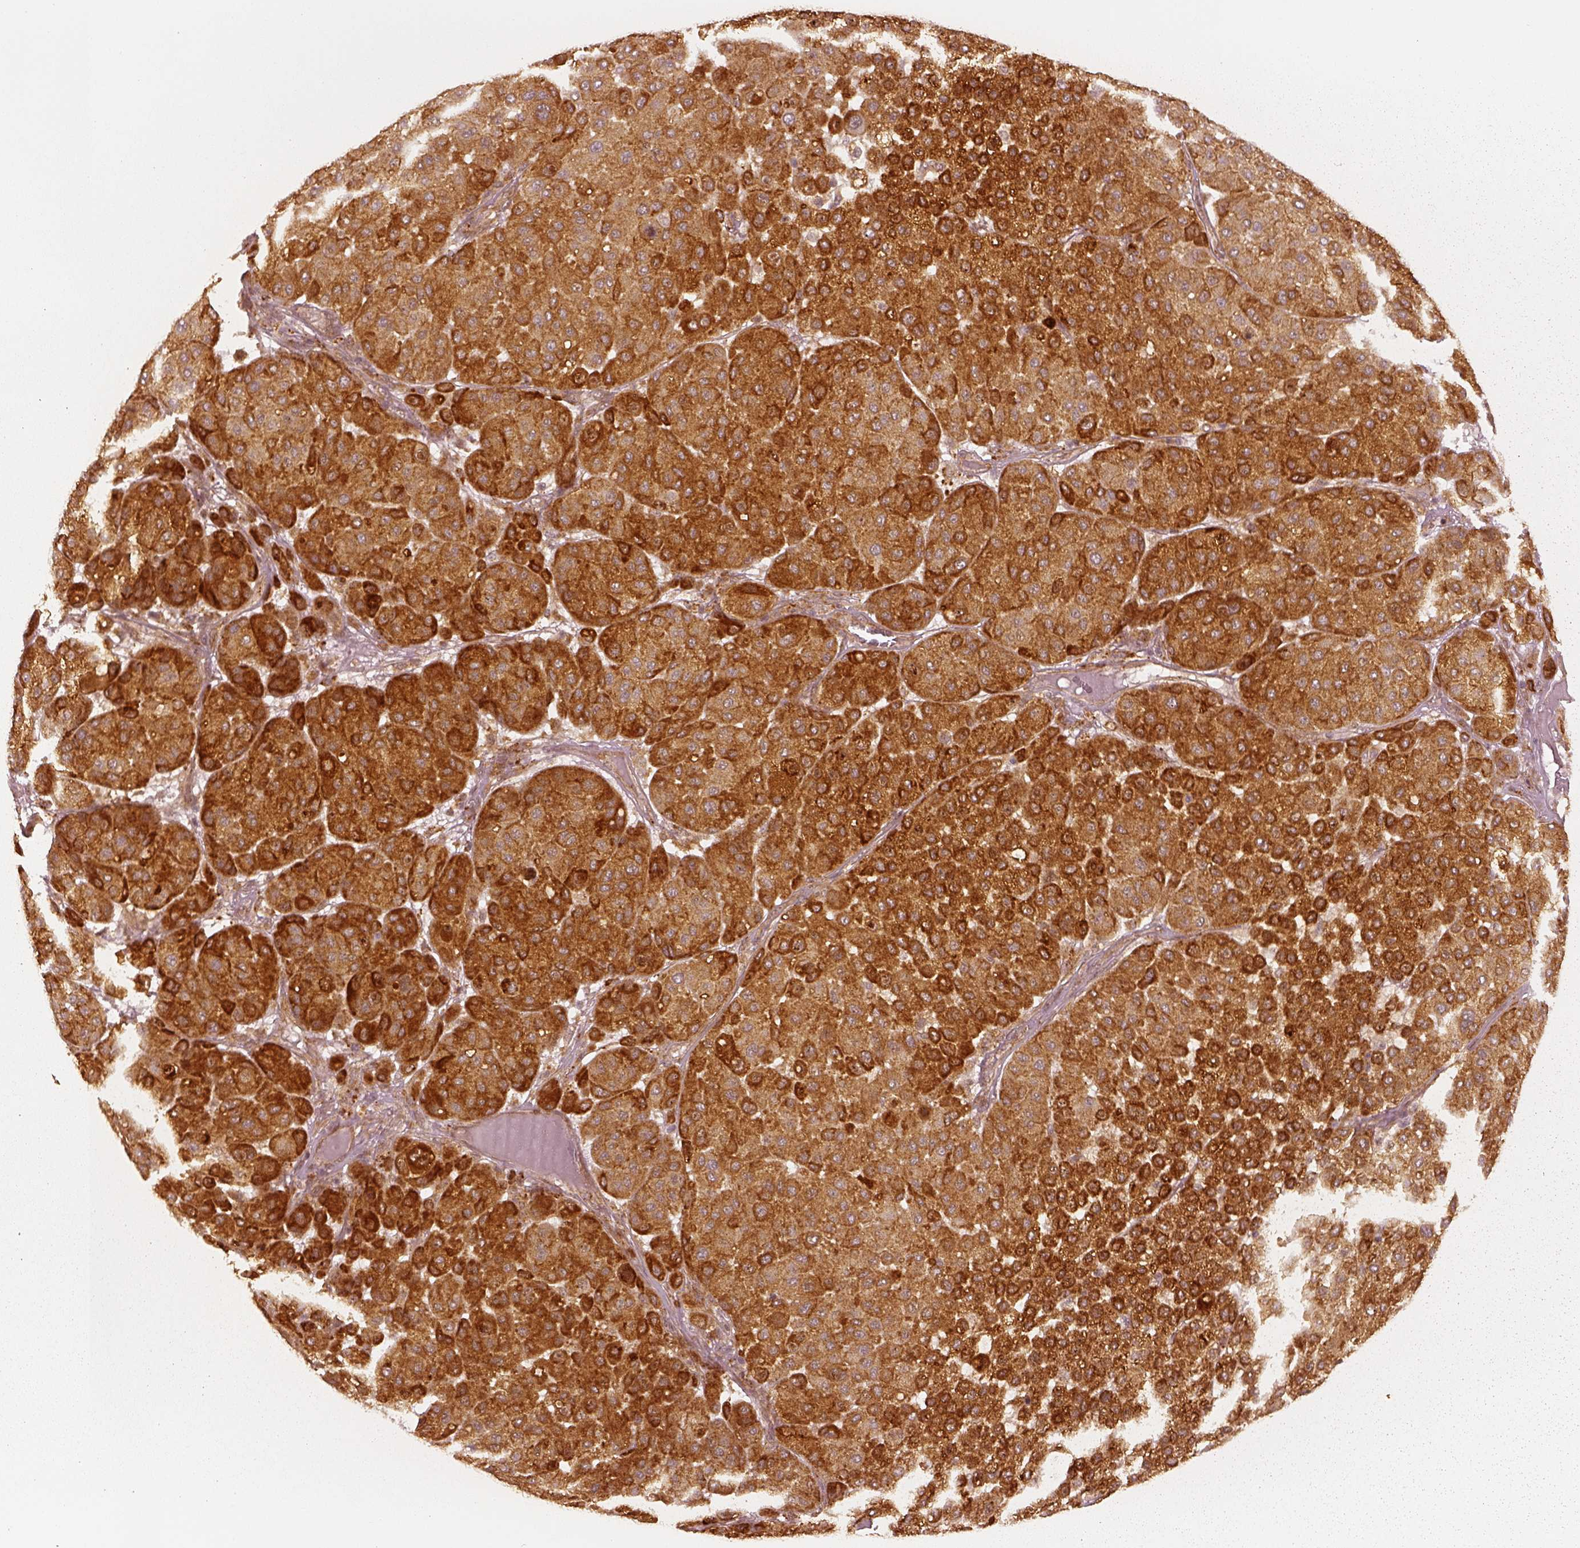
{"staining": {"intensity": "strong", "quantity": ">75%", "location": "cytoplasmic/membranous"}, "tissue": "melanoma", "cell_type": "Tumor cells", "image_type": "cancer", "snomed": [{"axis": "morphology", "description": "Malignant melanoma, Metastatic site"}, {"axis": "topography", "description": "Smooth muscle"}], "caption": "Immunohistochemical staining of melanoma exhibits strong cytoplasmic/membranous protein expression in about >75% of tumor cells.", "gene": "SLC12A9", "patient": {"sex": "male", "age": 41}}